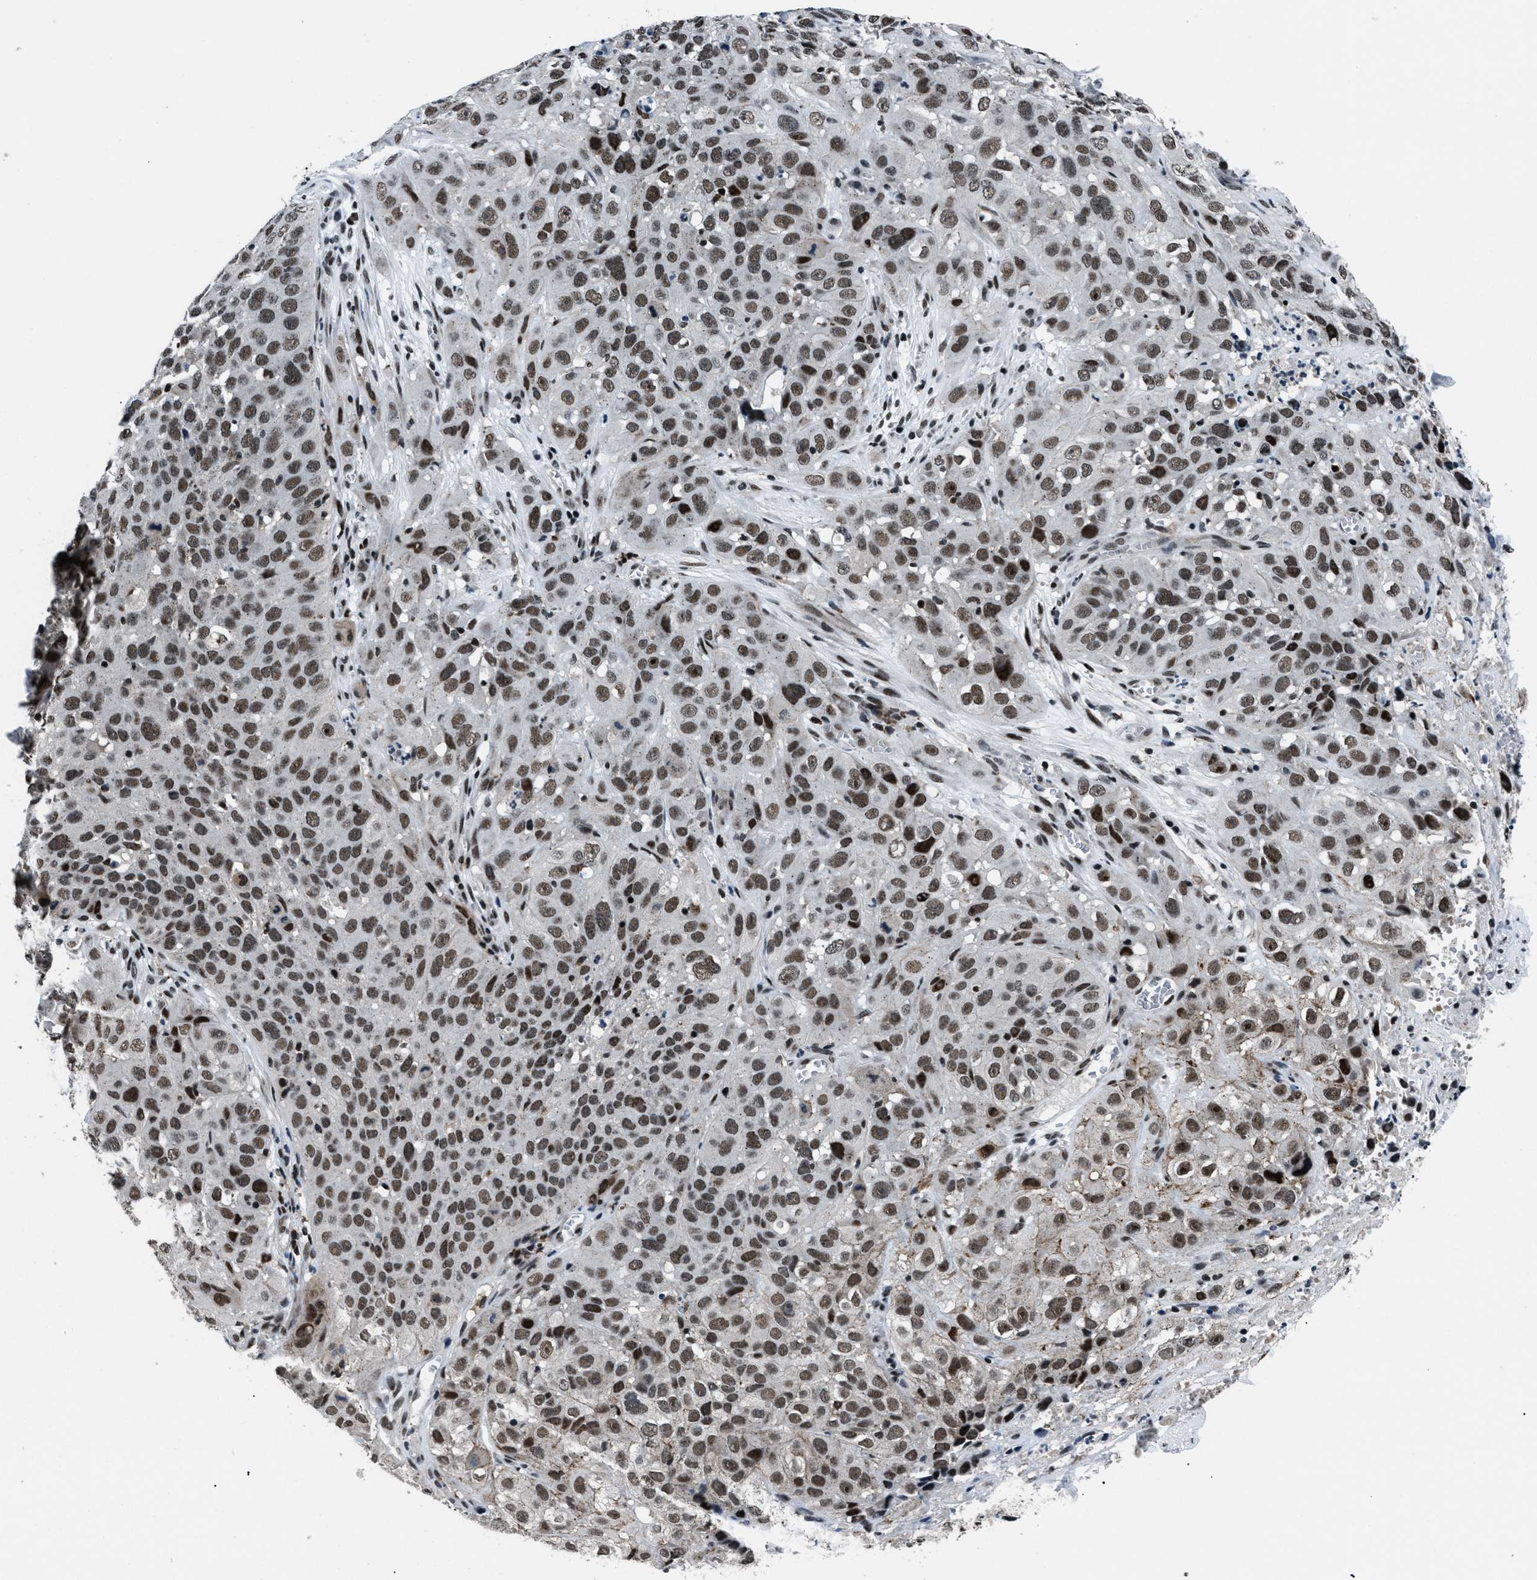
{"staining": {"intensity": "strong", "quantity": ">75%", "location": "nuclear"}, "tissue": "cervical cancer", "cell_type": "Tumor cells", "image_type": "cancer", "snomed": [{"axis": "morphology", "description": "Squamous cell carcinoma, NOS"}, {"axis": "topography", "description": "Cervix"}], "caption": "Cervical cancer stained for a protein exhibits strong nuclear positivity in tumor cells.", "gene": "SMARCB1", "patient": {"sex": "female", "age": 32}}